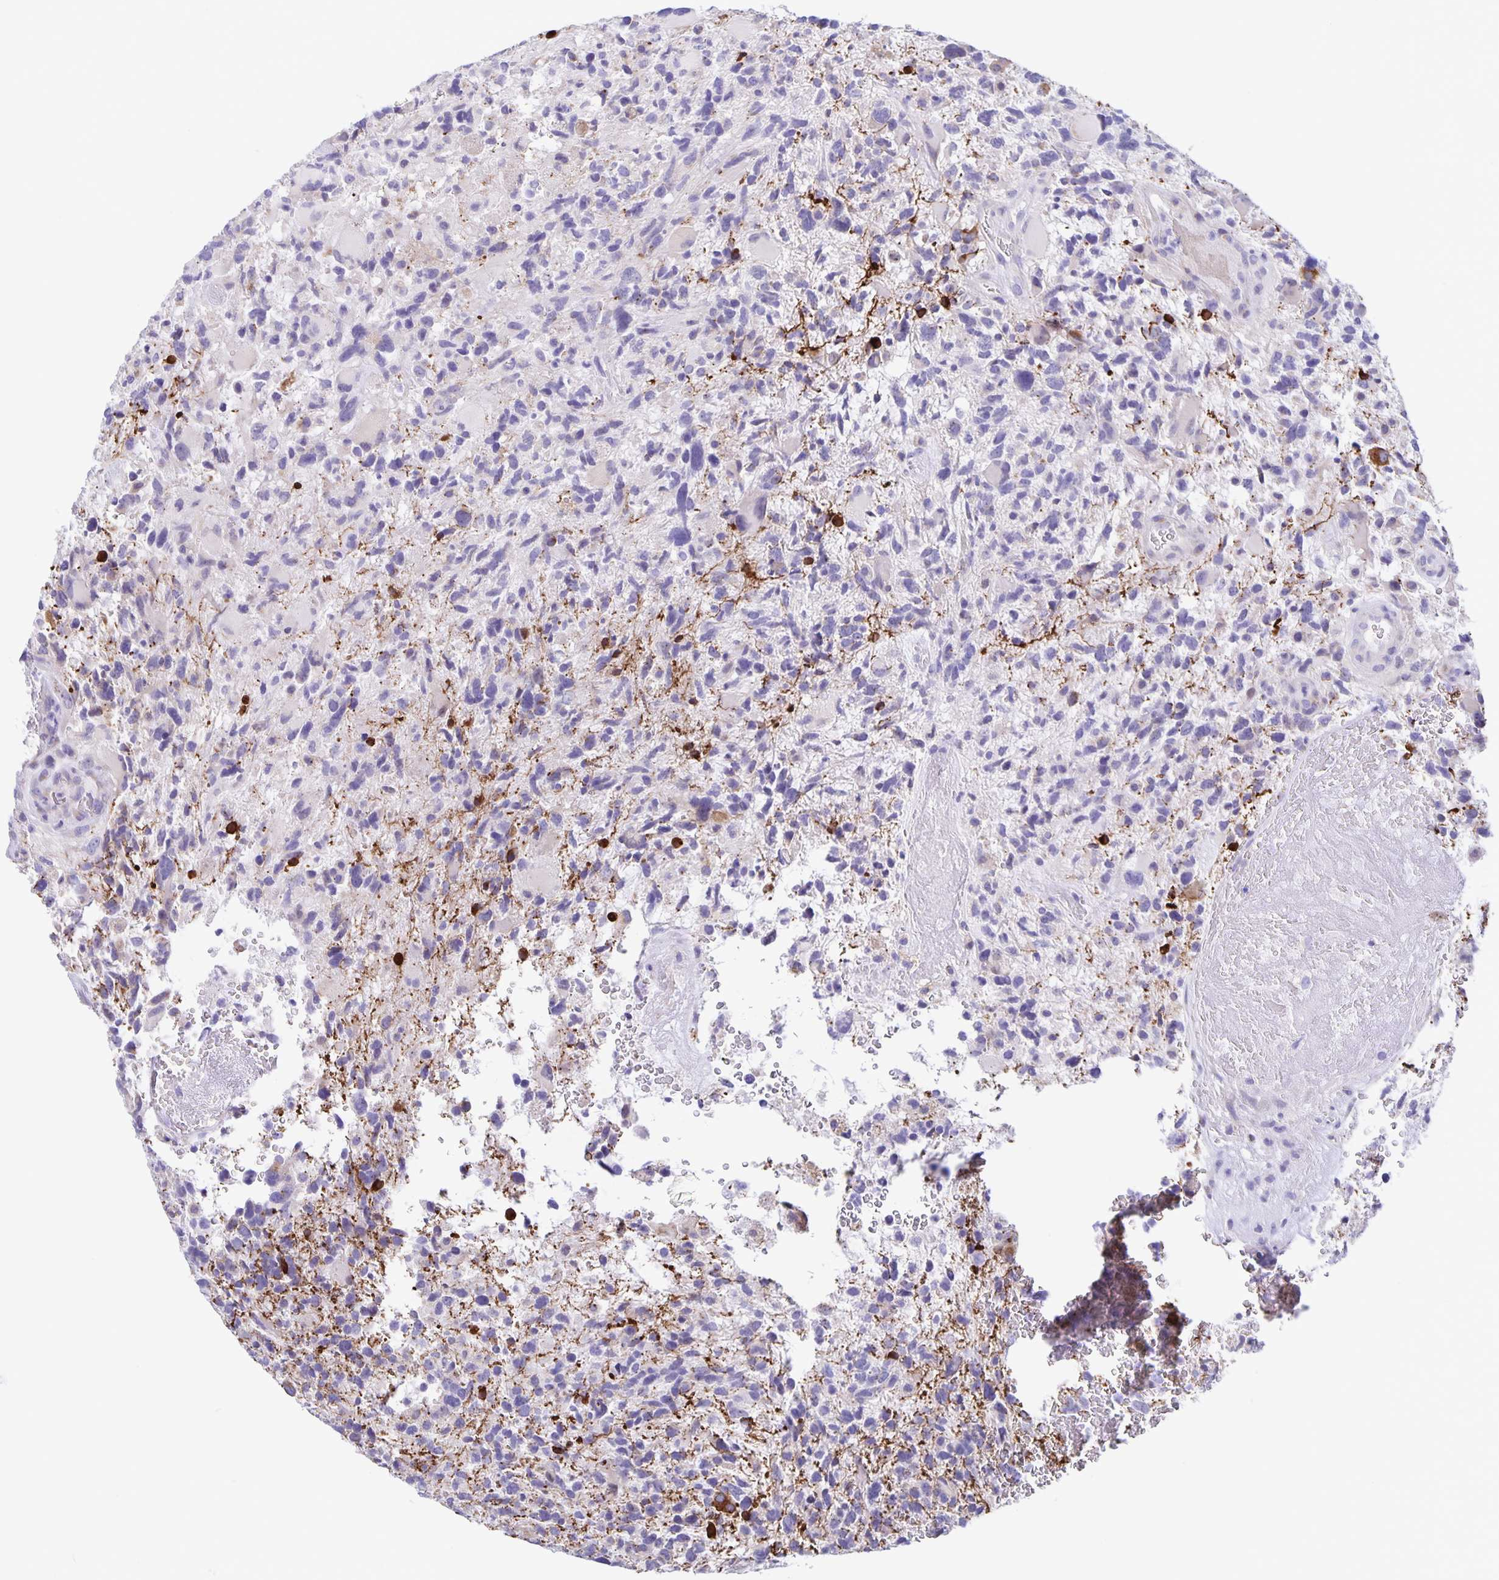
{"staining": {"intensity": "negative", "quantity": "none", "location": "none"}, "tissue": "glioma", "cell_type": "Tumor cells", "image_type": "cancer", "snomed": [{"axis": "morphology", "description": "Glioma, malignant, High grade"}, {"axis": "topography", "description": "Brain"}], "caption": "Immunohistochemistry (IHC) of human glioma exhibits no expression in tumor cells.", "gene": "ERMN", "patient": {"sex": "female", "age": 71}}